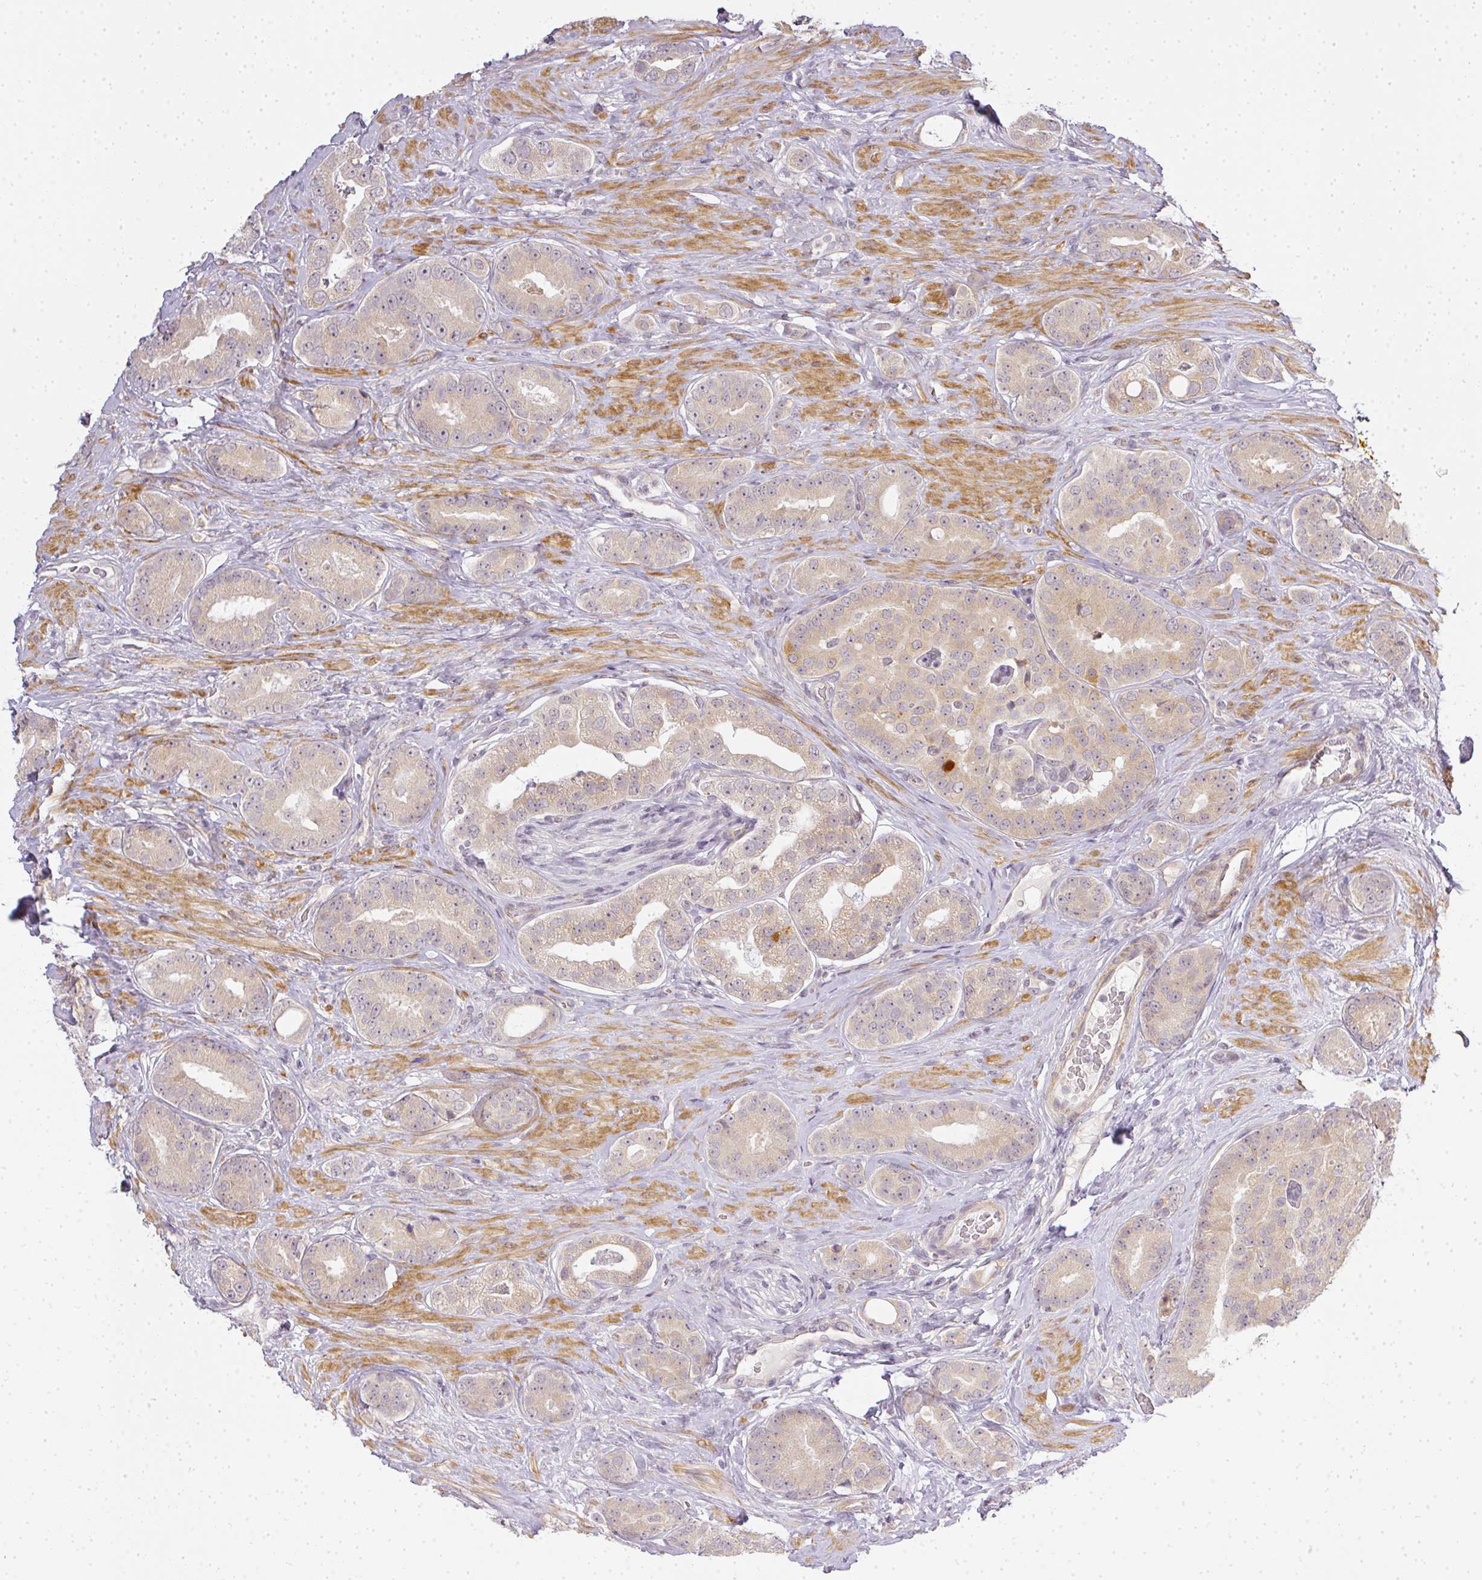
{"staining": {"intensity": "weak", "quantity": "<25%", "location": "cytoplasmic/membranous"}, "tissue": "prostate cancer", "cell_type": "Tumor cells", "image_type": "cancer", "snomed": [{"axis": "morphology", "description": "Adenocarcinoma, High grade"}, {"axis": "topography", "description": "Prostate"}], "caption": "High power microscopy image of an immunohistochemistry micrograph of prostate cancer (high-grade adenocarcinoma), revealing no significant expression in tumor cells. (Brightfield microscopy of DAB (3,3'-diaminobenzidine) immunohistochemistry (IHC) at high magnification).", "gene": "MED19", "patient": {"sex": "male", "age": 63}}